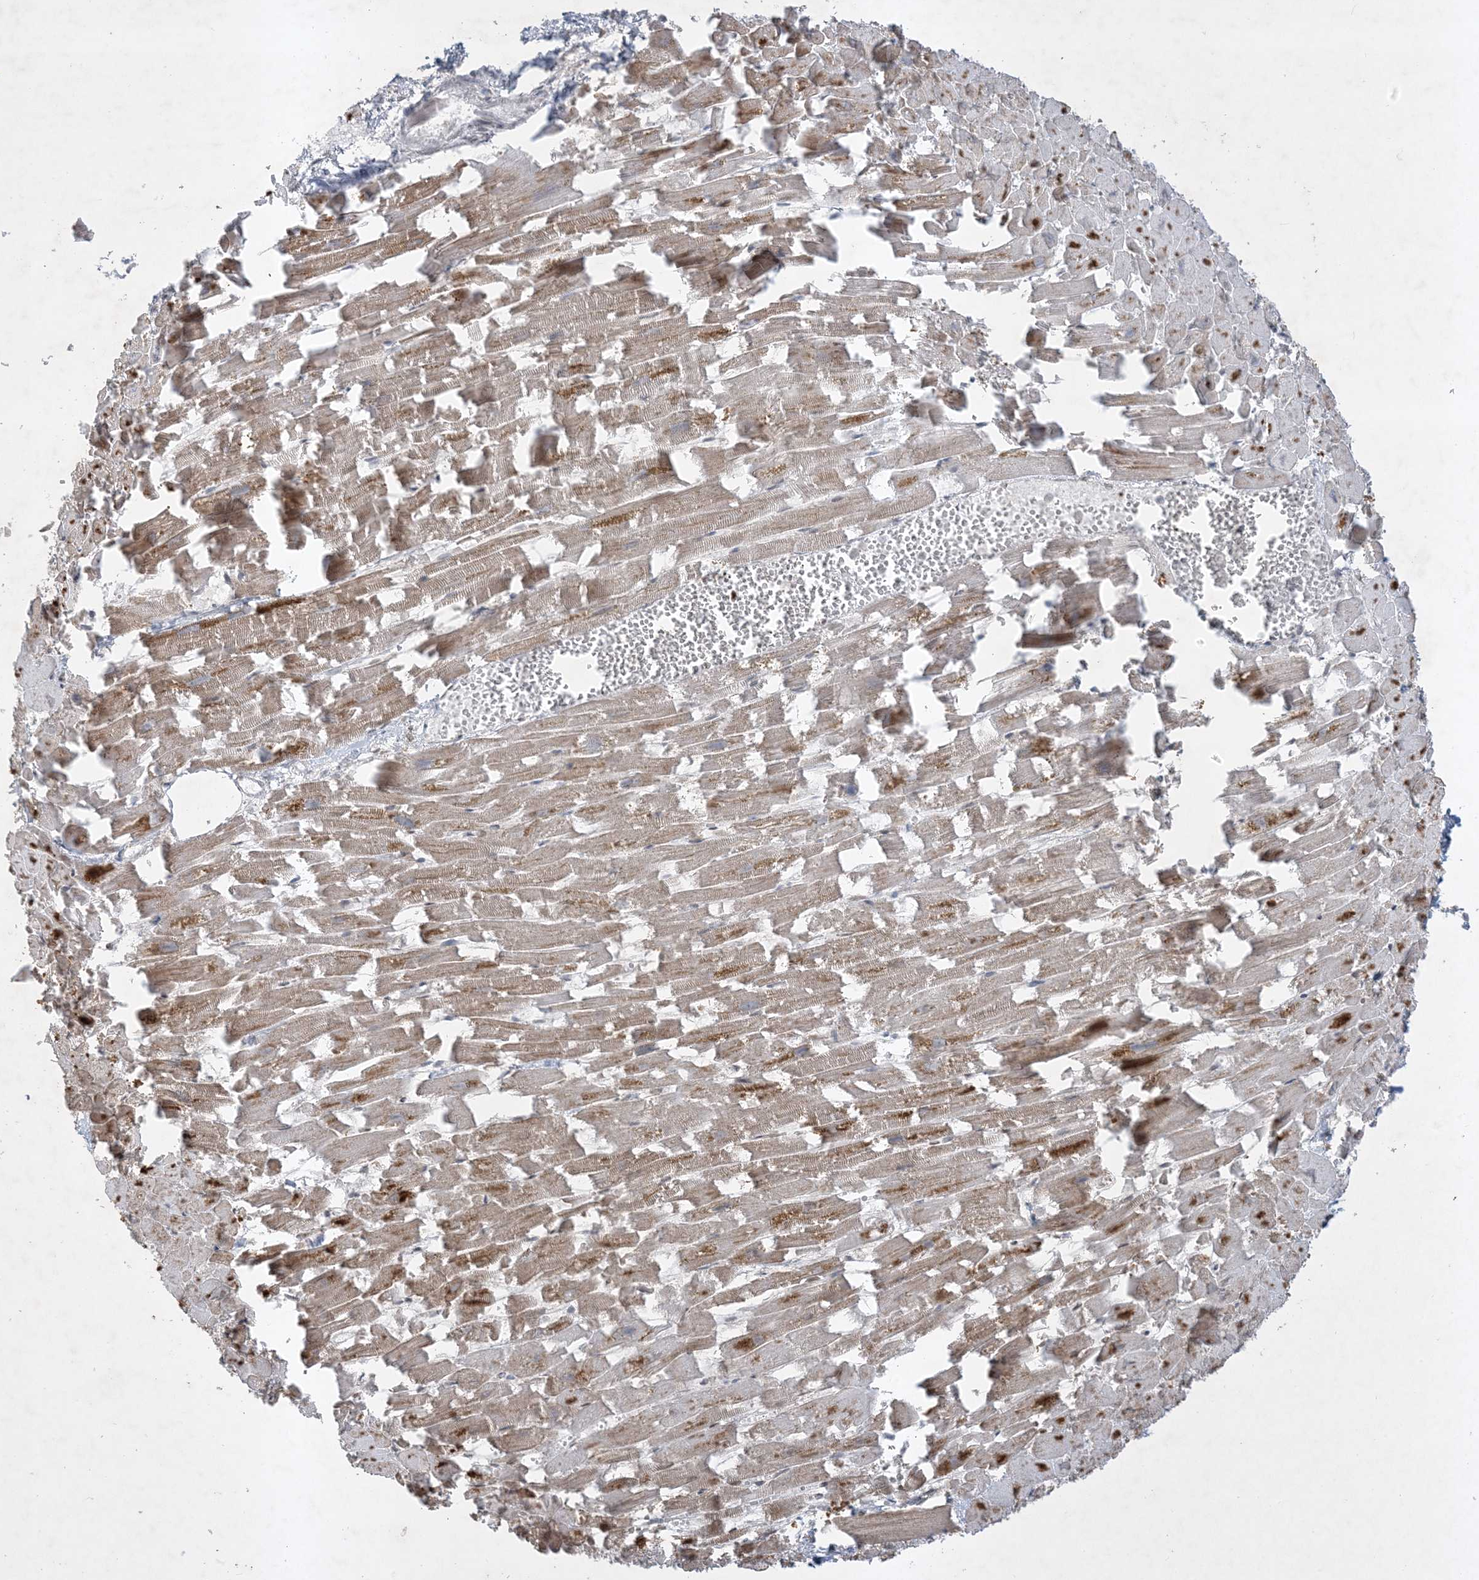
{"staining": {"intensity": "moderate", "quantity": ">75%", "location": "cytoplasmic/membranous"}, "tissue": "heart muscle", "cell_type": "Cardiomyocytes", "image_type": "normal", "snomed": [{"axis": "morphology", "description": "Normal tissue, NOS"}, {"axis": "topography", "description": "Heart"}], "caption": "This micrograph displays normal heart muscle stained with immunohistochemistry to label a protein in brown. The cytoplasmic/membranous of cardiomyocytes show moderate positivity for the protein. Nuclei are counter-stained blue.", "gene": "FNDC1", "patient": {"sex": "female", "age": 64}}